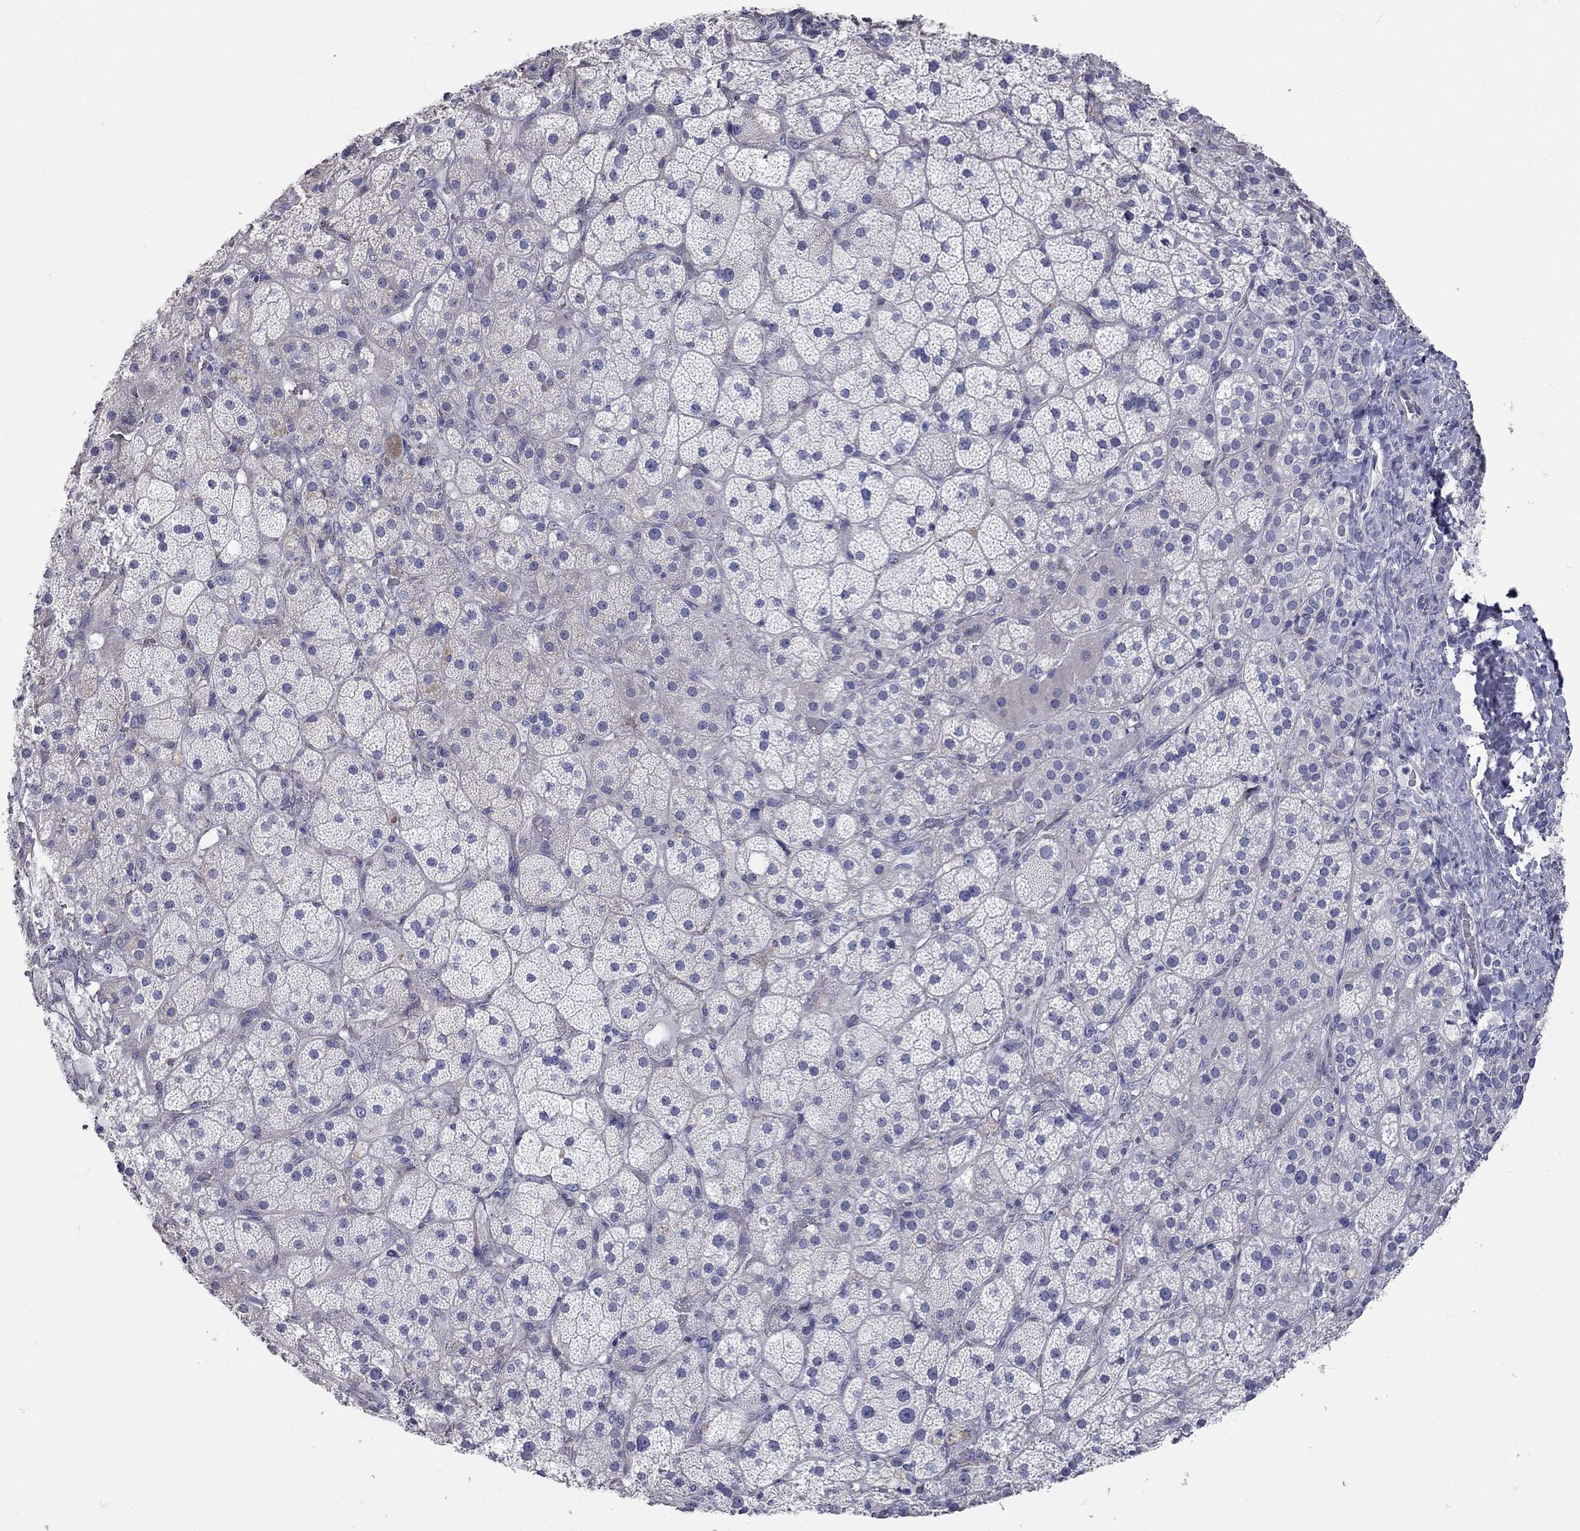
{"staining": {"intensity": "negative", "quantity": "none", "location": "none"}, "tissue": "adrenal gland", "cell_type": "Glandular cells", "image_type": "normal", "snomed": [{"axis": "morphology", "description": "Normal tissue, NOS"}, {"axis": "topography", "description": "Adrenal gland"}], "caption": "High power microscopy photomicrograph of an immunohistochemistry (IHC) photomicrograph of benign adrenal gland, revealing no significant expression in glandular cells. The staining was performed using DAB (3,3'-diaminobenzidine) to visualize the protein expression in brown, while the nuclei were stained in blue with hematoxylin (Magnification: 20x).", "gene": "XAGE2", "patient": {"sex": "male", "age": 57}}